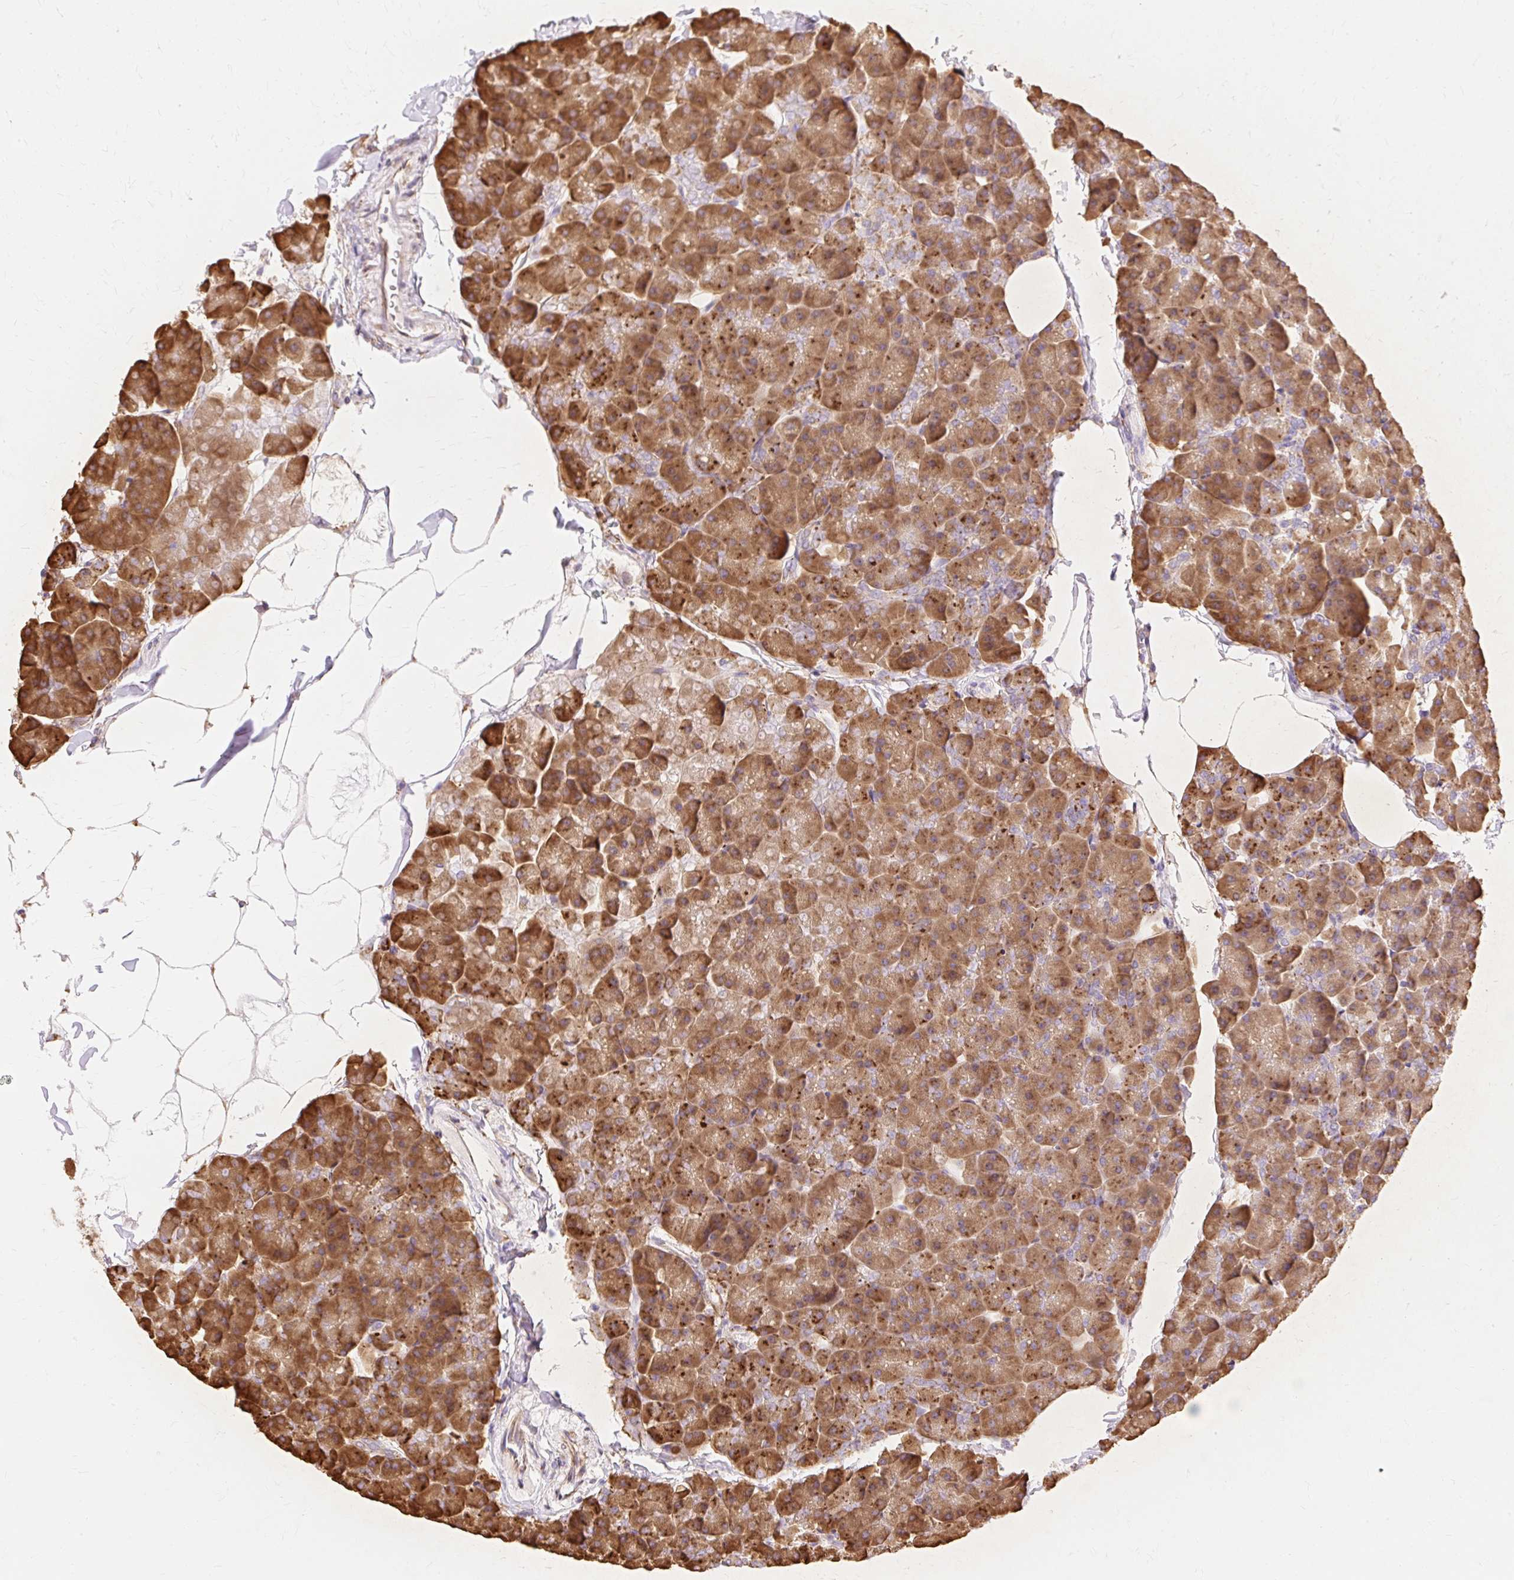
{"staining": {"intensity": "strong", "quantity": ">75%", "location": "cytoplasmic/membranous"}, "tissue": "pancreas", "cell_type": "Exocrine glandular cells", "image_type": "normal", "snomed": [{"axis": "morphology", "description": "Normal tissue, NOS"}, {"axis": "topography", "description": "Pancreas"}], "caption": "Immunohistochemical staining of unremarkable human pancreas shows >75% levels of strong cytoplasmic/membranous protein expression in about >75% of exocrine glandular cells.", "gene": "ENSG00000260836", "patient": {"sex": "male", "age": 35}}